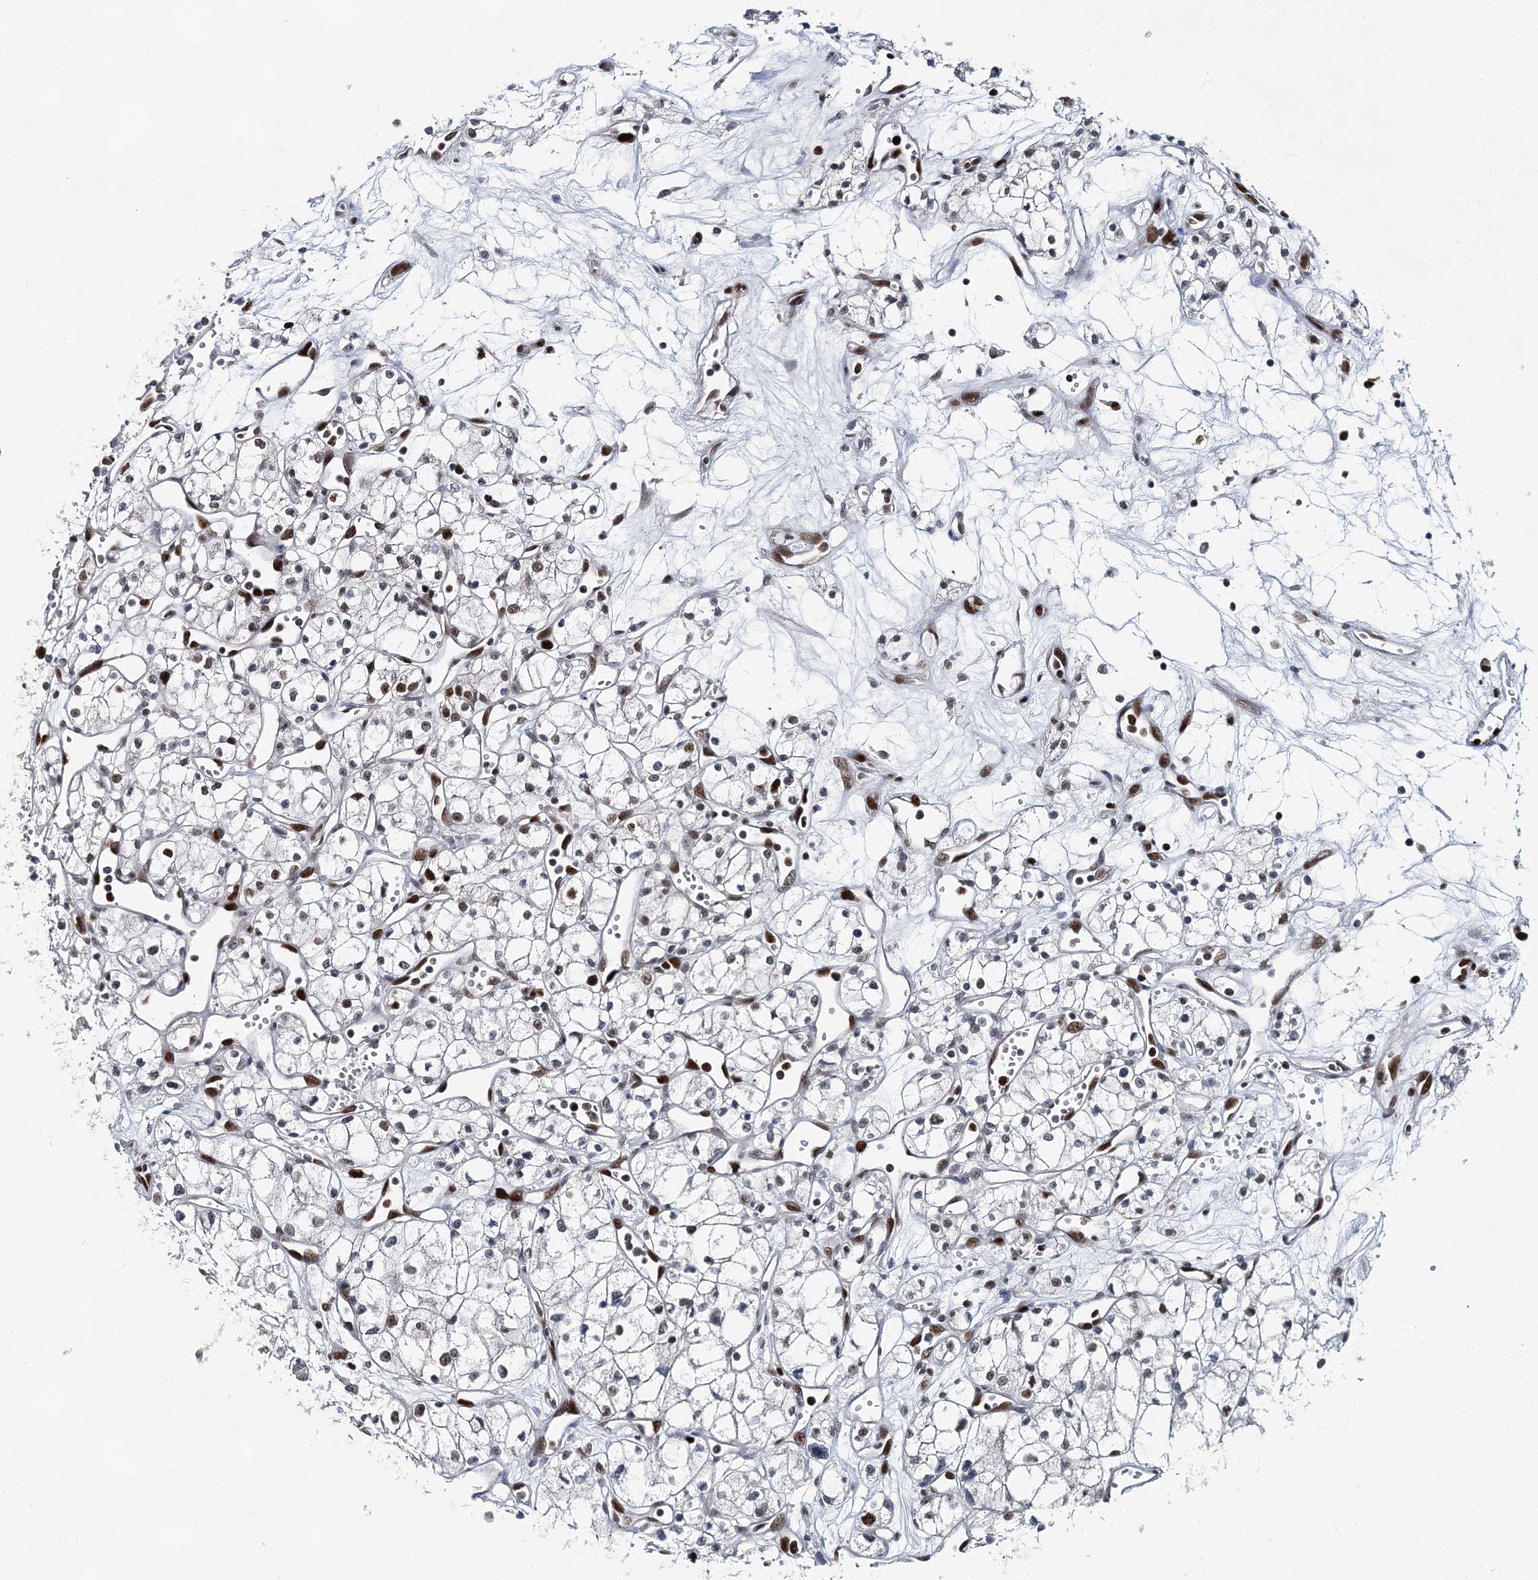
{"staining": {"intensity": "weak", "quantity": "25%-75%", "location": "nuclear"}, "tissue": "renal cancer", "cell_type": "Tumor cells", "image_type": "cancer", "snomed": [{"axis": "morphology", "description": "Adenocarcinoma, NOS"}, {"axis": "topography", "description": "Kidney"}], "caption": "Protein analysis of renal cancer tissue demonstrates weak nuclear staining in about 25%-75% of tumor cells. Nuclei are stained in blue.", "gene": "HAT1", "patient": {"sex": "male", "age": 59}}